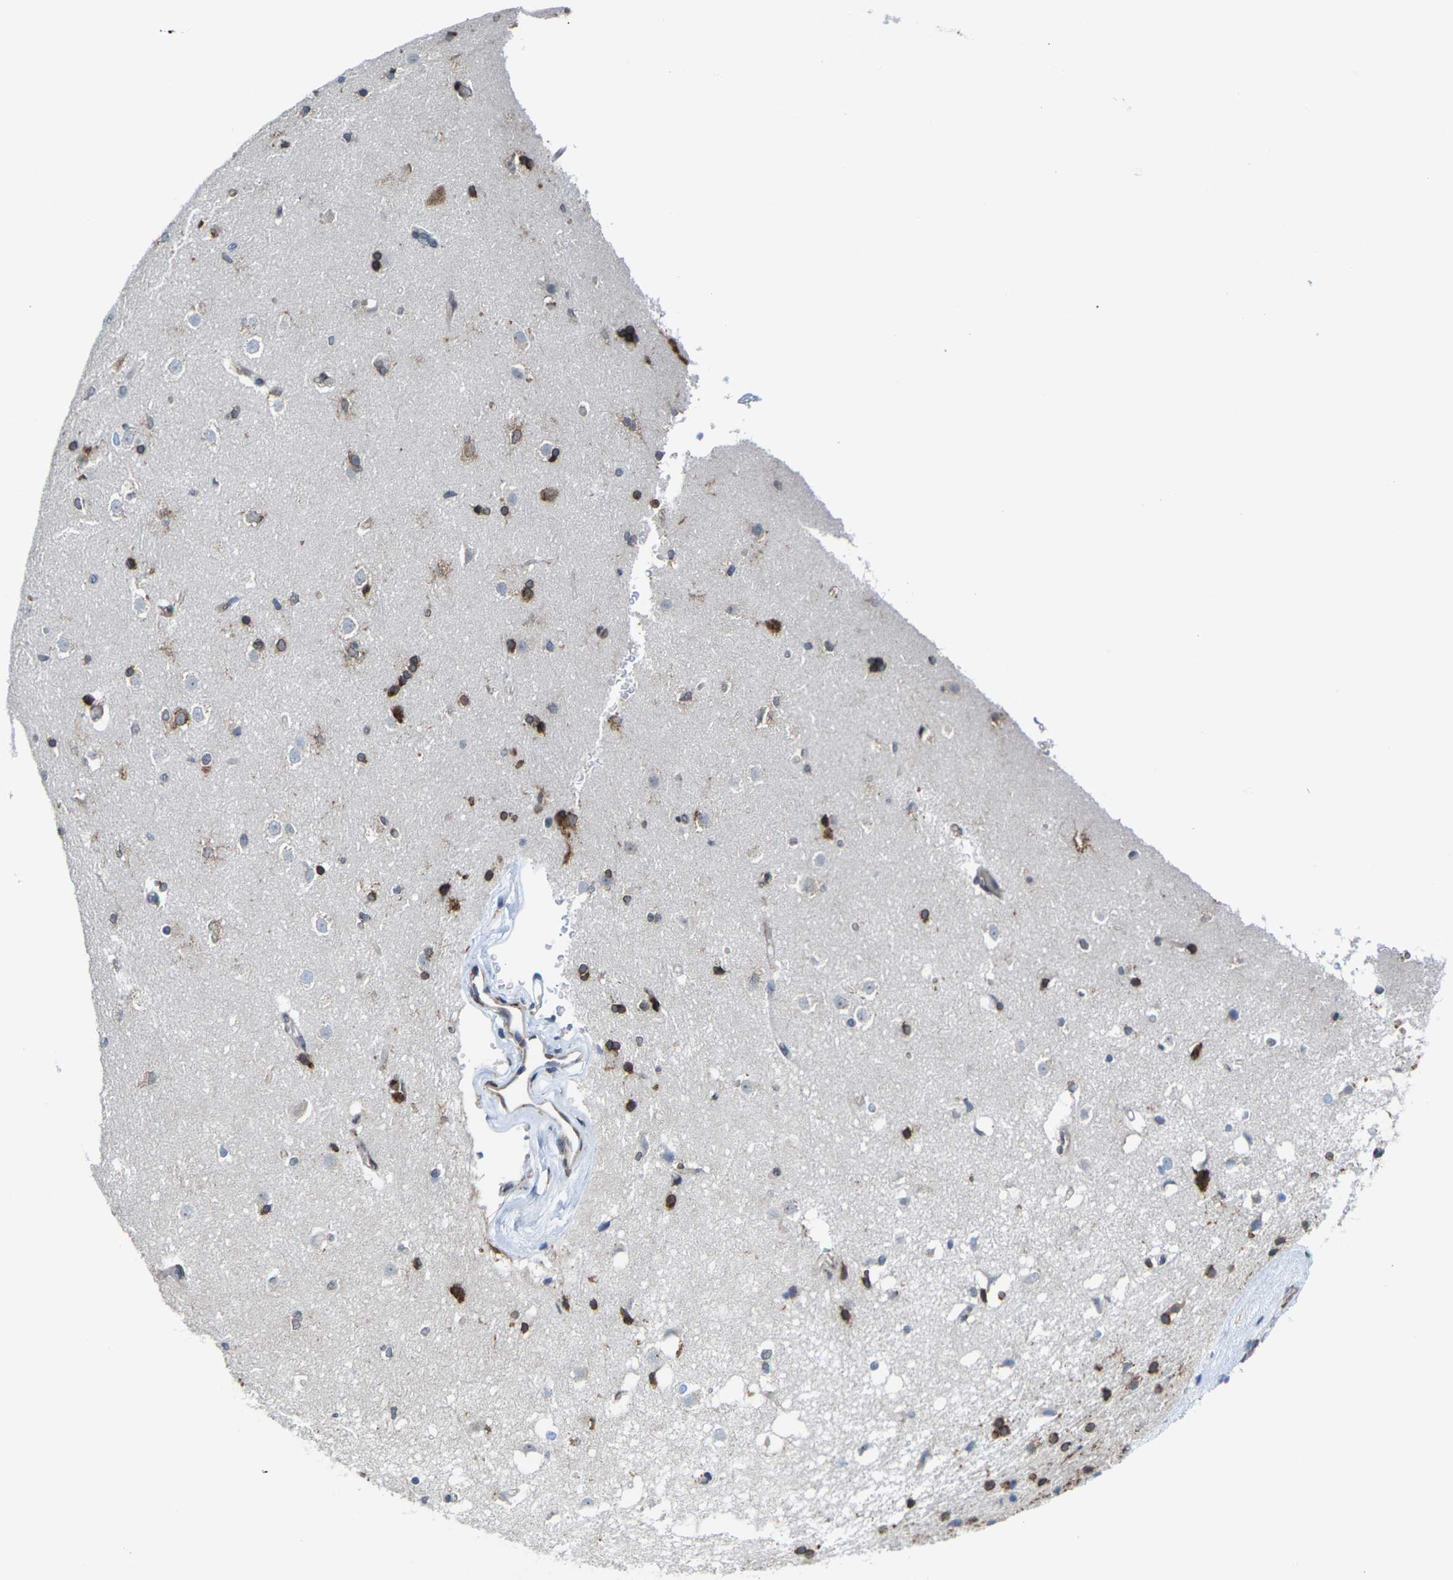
{"staining": {"intensity": "moderate", "quantity": "25%-75%", "location": "cytoplasmic/membranous"}, "tissue": "caudate", "cell_type": "Glial cells", "image_type": "normal", "snomed": [{"axis": "morphology", "description": "Normal tissue, NOS"}, {"axis": "topography", "description": "Lateral ventricle wall"}], "caption": "This micrograph displays unremarkable caudate stained with immunohistochemistry to label a protein in brown. The cytoplasmic/membranous of glial cells show moderate positivity for the protein. Nuclei are counter-stained blue.", "gene": "PDZK1IP1", "patient": {"sex": "female", "age": 19}}